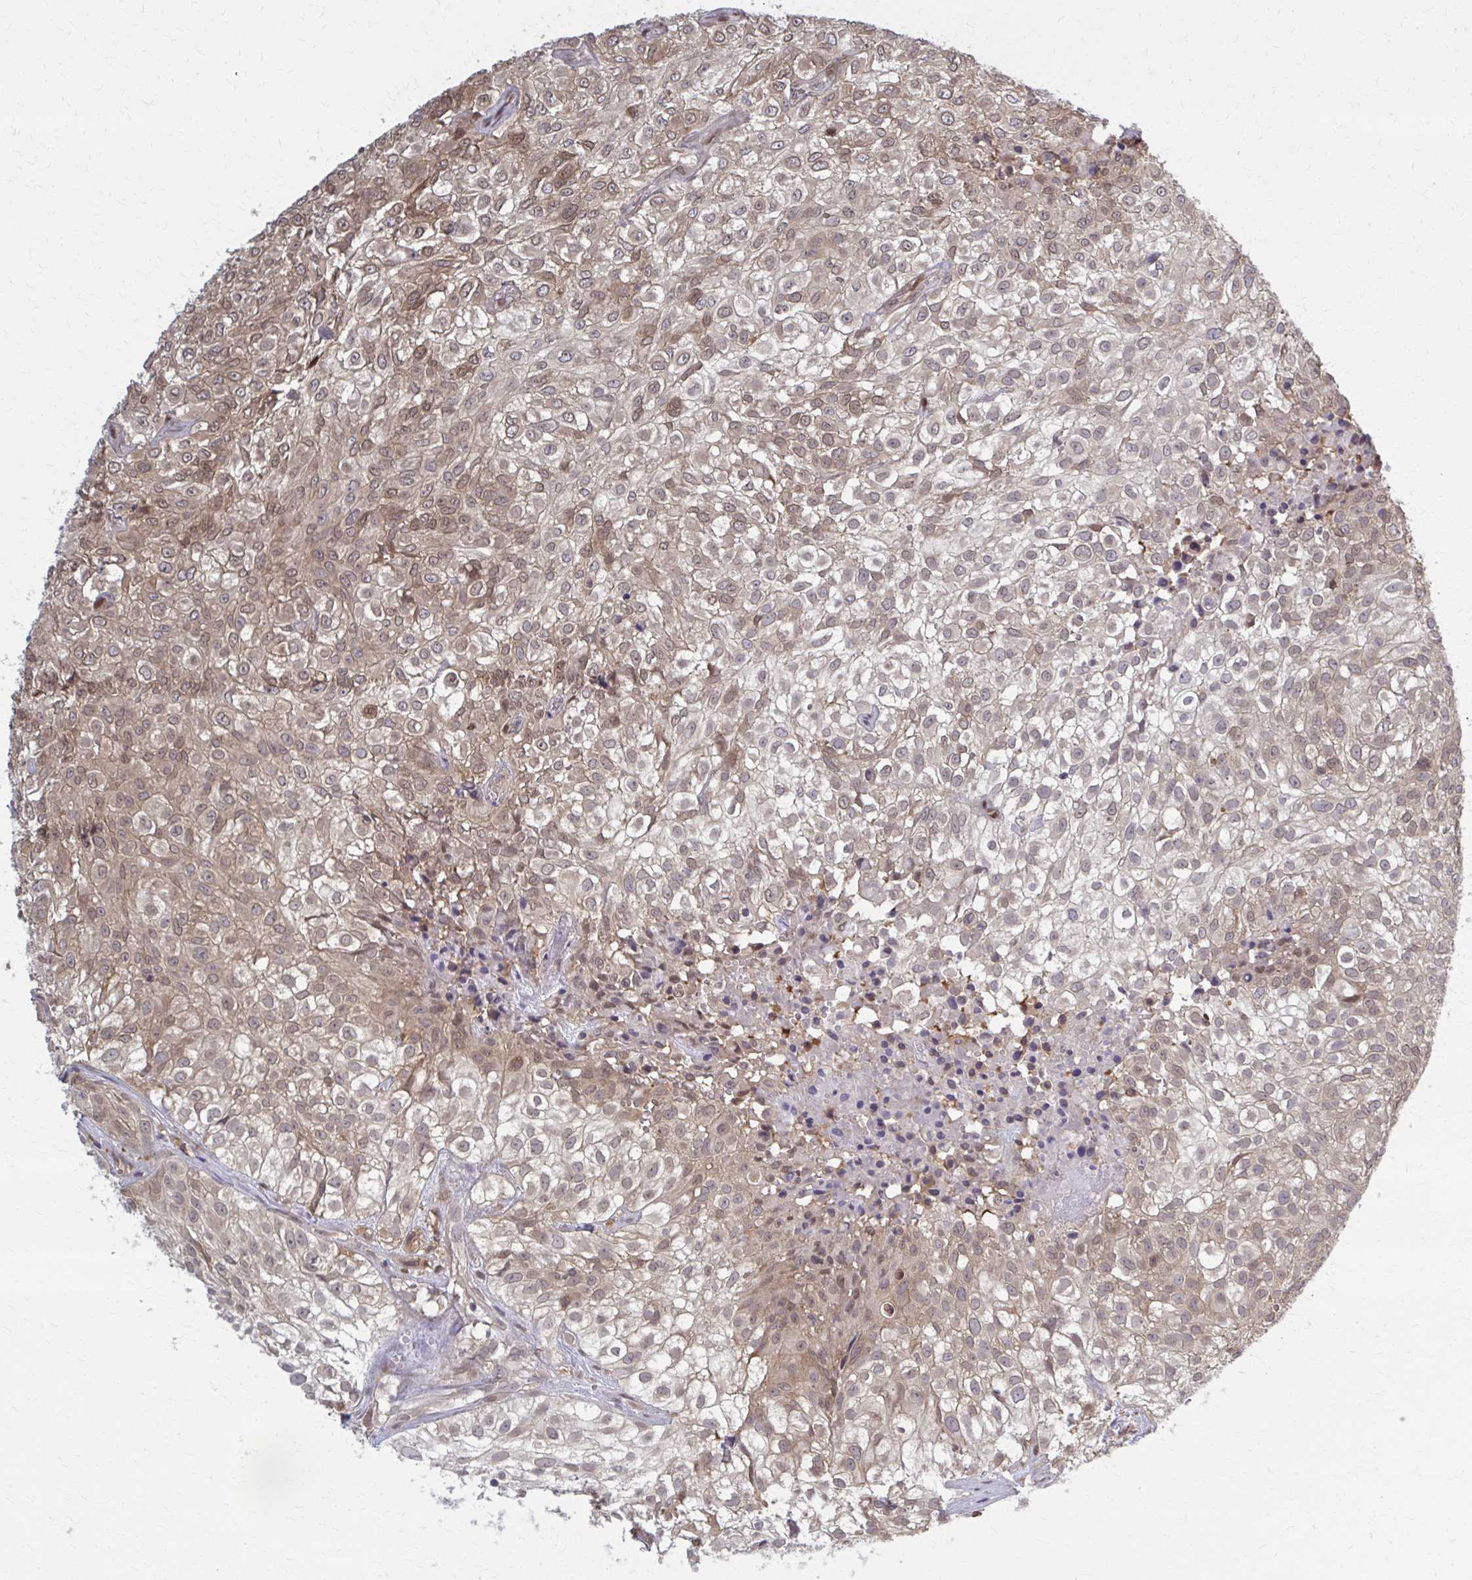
{"staining": {"intensity": "weak", "quantity": "25%-75%", "location": "cytoplasmic/membranous,nuclear"}, "tissue": "urothelial cancer", "cell_type": "Tumor cells", "image_type": "cancer", "snomed": [{"axis": "morphology", "description": "Urothelial carcinoma, High grade"}, {"axis": "topography", "description": "Urinary bladder"}], "caption": "Weak cytoplasmic/membranous and nuclear staining for a protein is present in approximately 25%-75% of tumor cells of urothelial carcinoma (high-grade) using IHC.", "gene": "MDH1", "patient": {"sex": "male", "age": 56}}